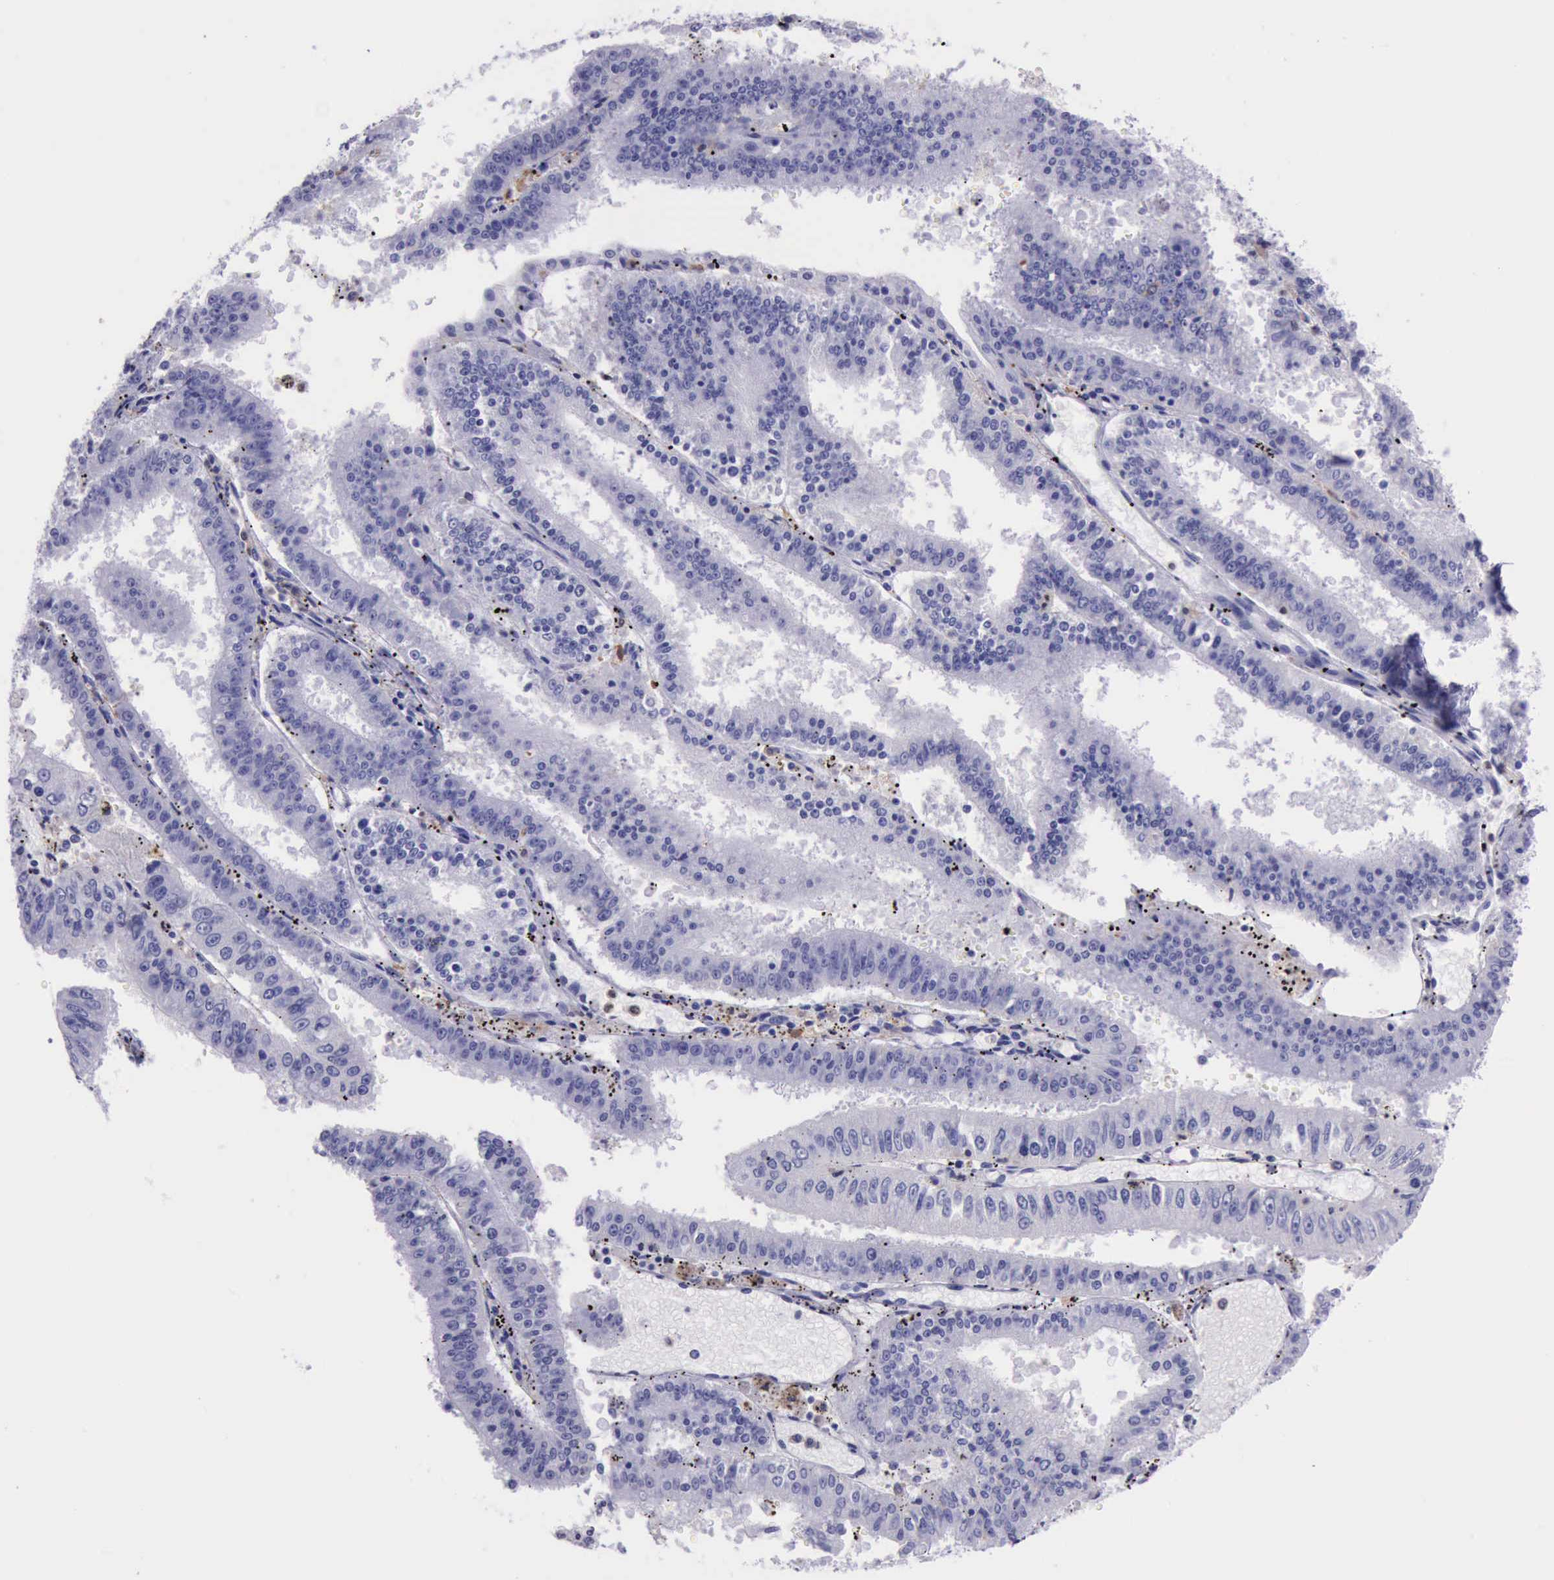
{"staining": {"intensity": "negative", "quantity": "none", "location": "none"}, "tissue": "endometrial cancer", "cell_type": "Tumor cells", "image_type": "cancer", "snomed": [{"axis": "morphology", "description": "Adenocarcinoma, NOS"}, {"axis": "topography", "description": "Endometrium"}], "caption": "Tumor cells show no significant protein expression in endometrial cancer. (Brightfield microscopy of DAB (3,3'-diaminobenzidine) immunohistochemistry (IHC) at high magnification).", "gene": "BTK", "patient": {"sex": "female", "age": 66}}